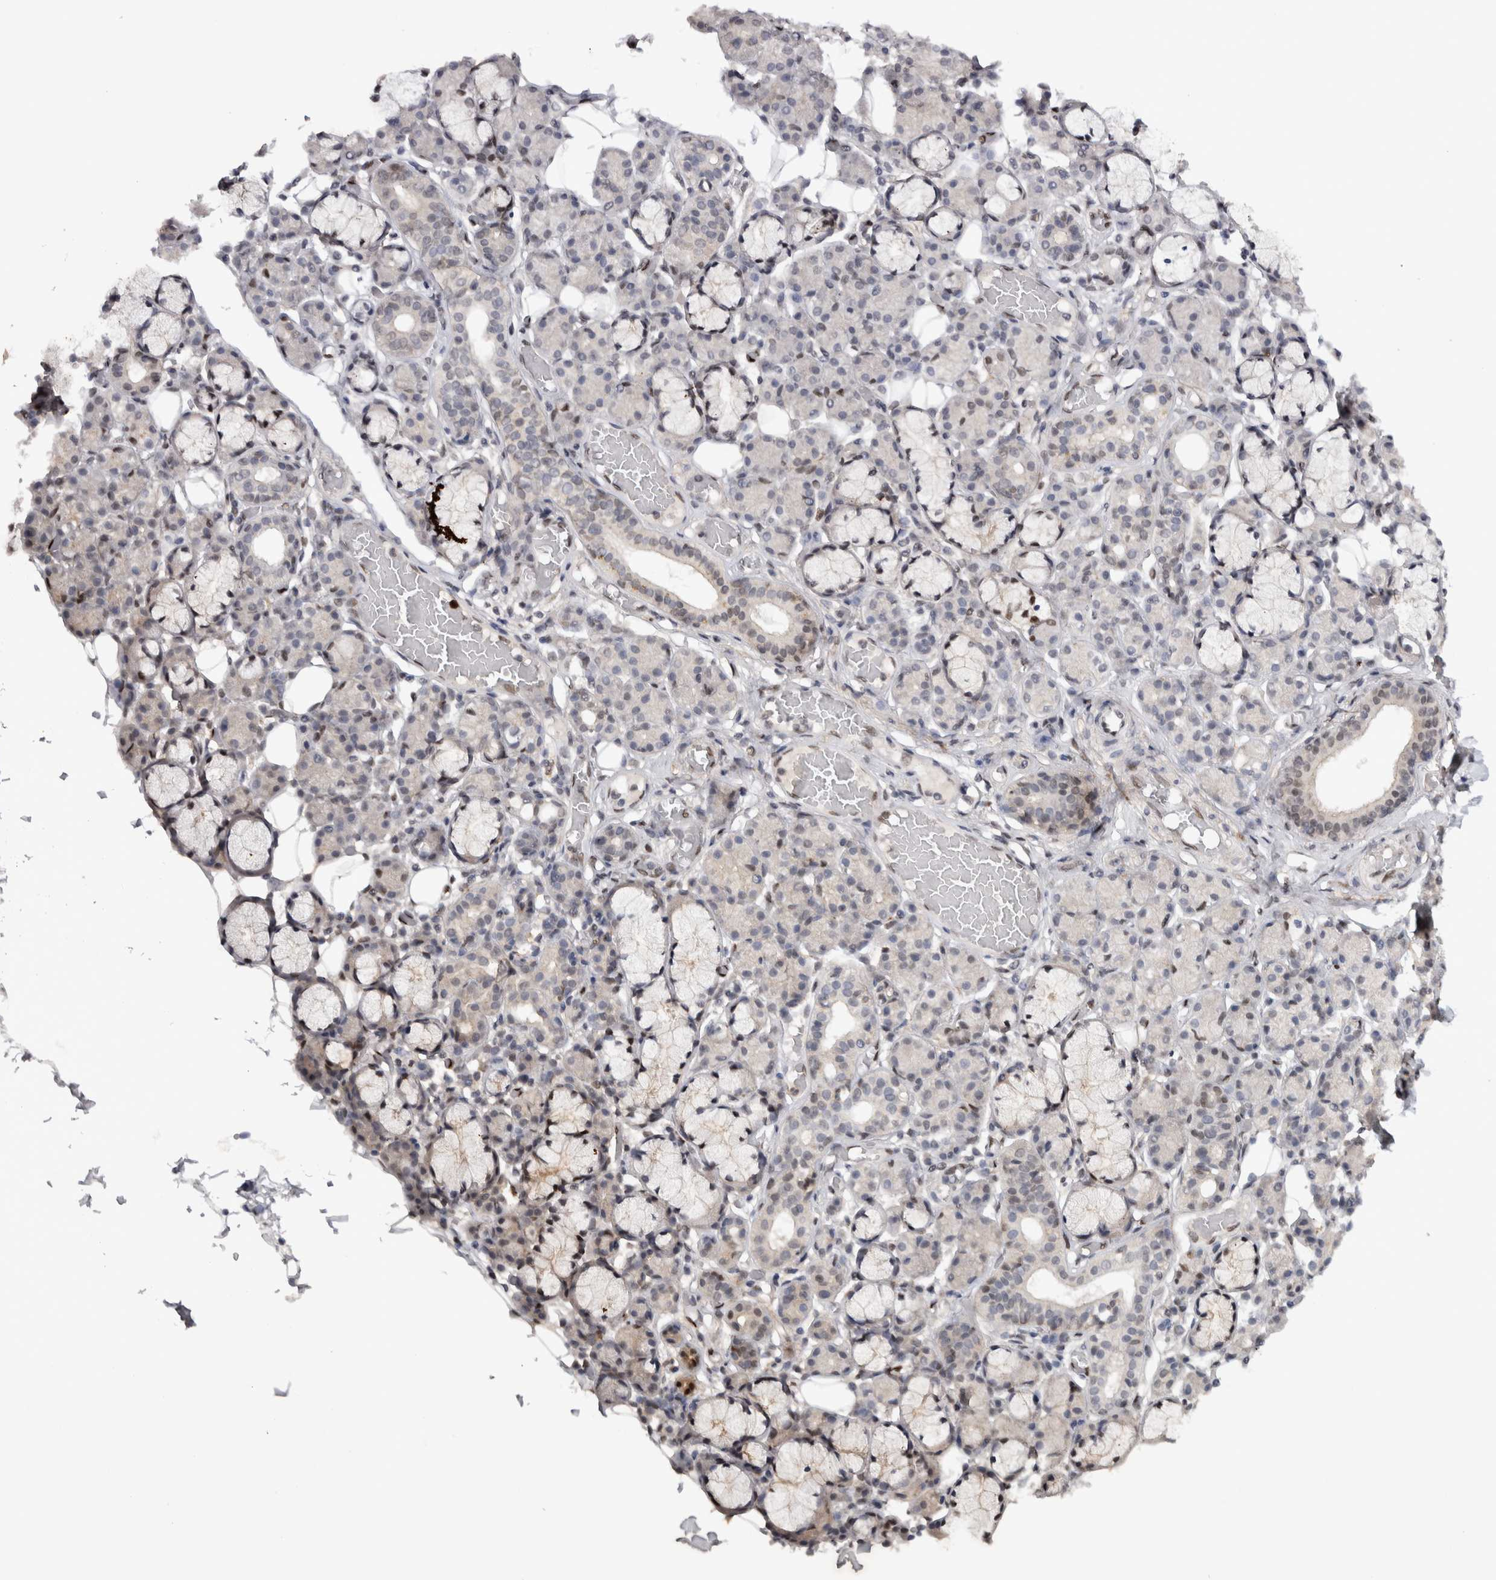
{"staining": {"intensity": "moderate", "quantity": "25%-75%", "location": "cytoplasmic/membranous,nuclear"}, "tissue": "salivary gland", "cell_type": "Glandular cells", "image_type": "normal", "snomed": [{"axis": "morphology", "description": "Normal tissue, NOS"}, {"axis": "topography", "description": "Salivary gland"}], "caption": "Immunohistochemical staining of normal human salivary gland shows medium levels of moderate cytoplasmic/membranous,nuclear positivity in about 25%-75% of glandular cells.", "gene": "RPS6KA2", "patient": {"sex": "male", "age": 63}}